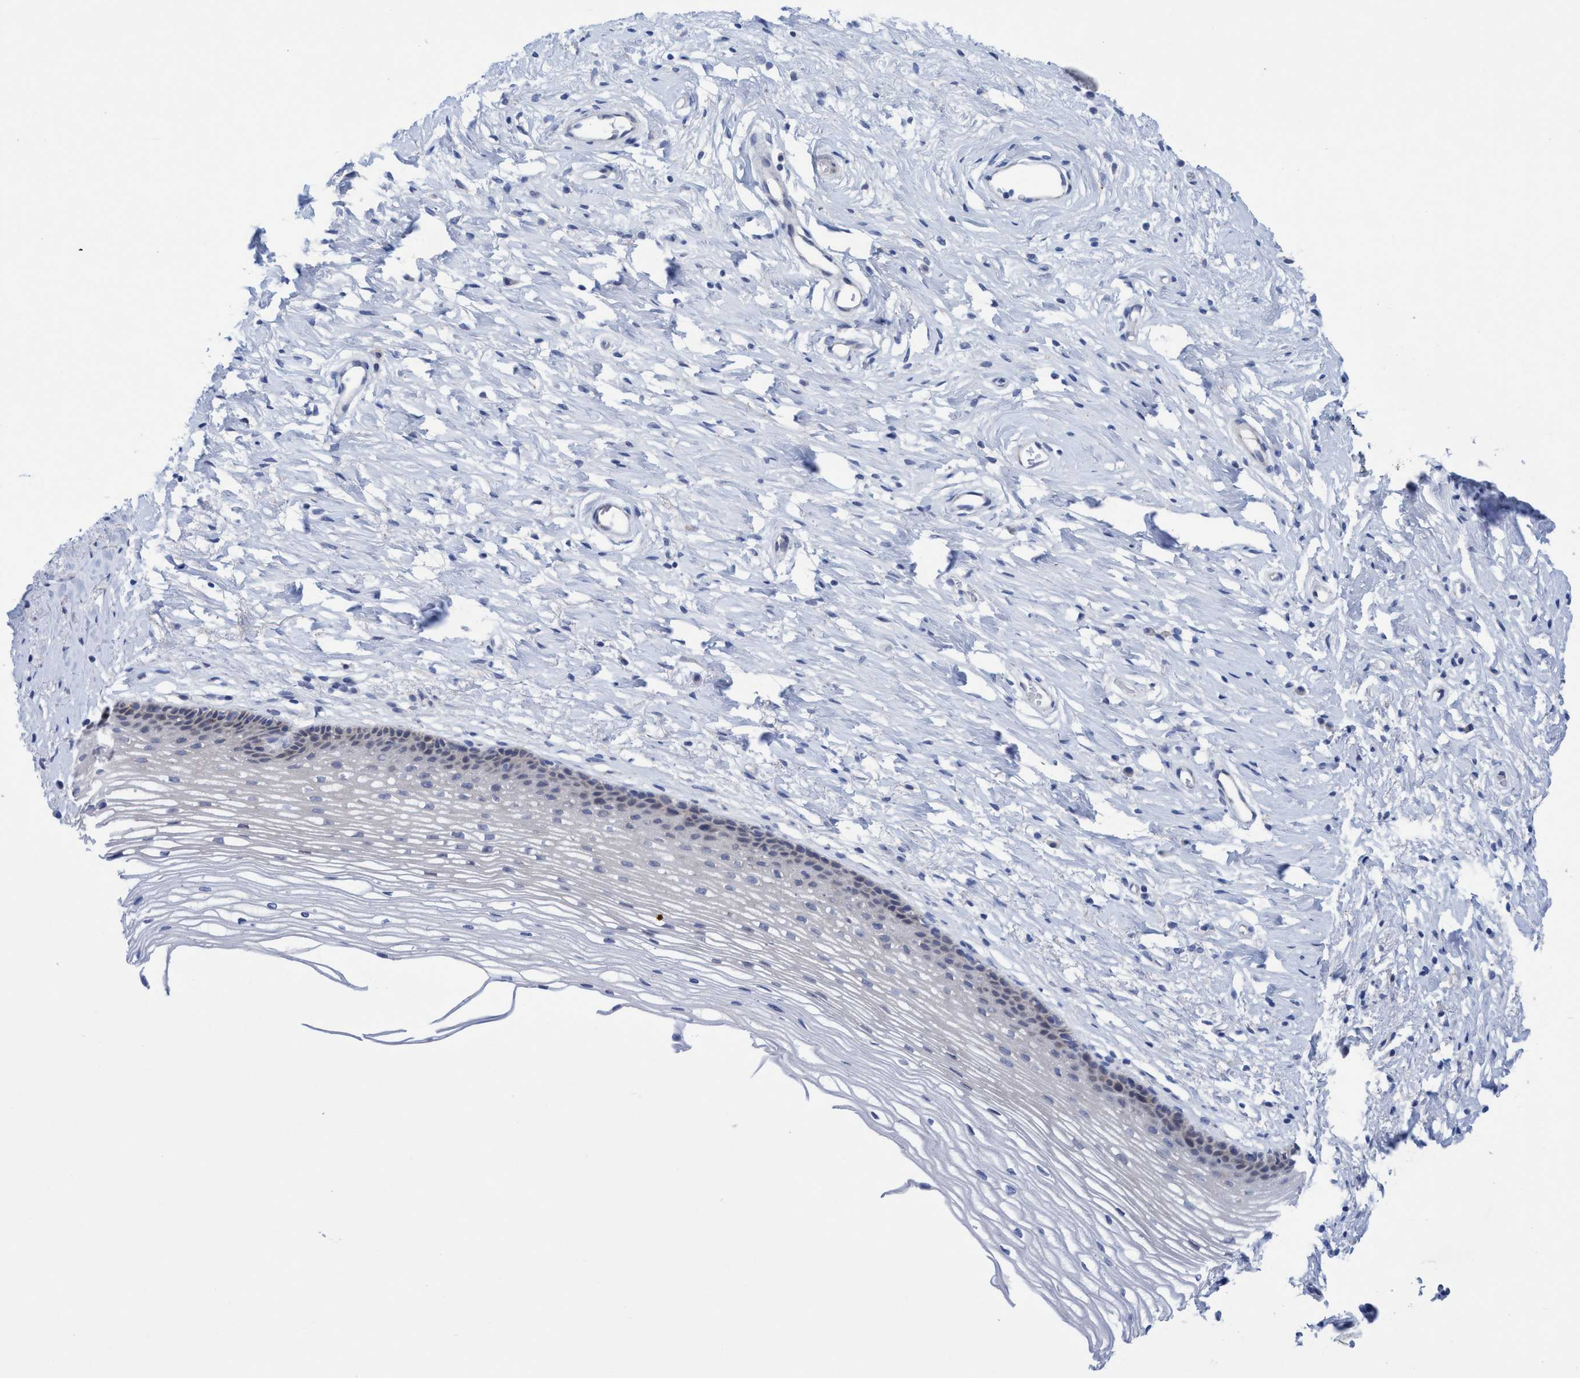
{"staining": {"intensity": "negative", "quantity": "none", "location": "none"}, "tissue": "cervix", "cell_type": "Glandular cells", "image_type": "normal", "snomed": [{"axis": "morphology", "description": "Normal tissue, NOS"}, {"axis": "topography", "description": "Cervix"}], "caption": "Immunohistochemistry histopathology image of unremarkable cervix: cervix stained with DAB demonstrates no significant protein expression in glandular cells.", "gene": "RSAD1", "patient": {"sex": "female", "age": 77}}